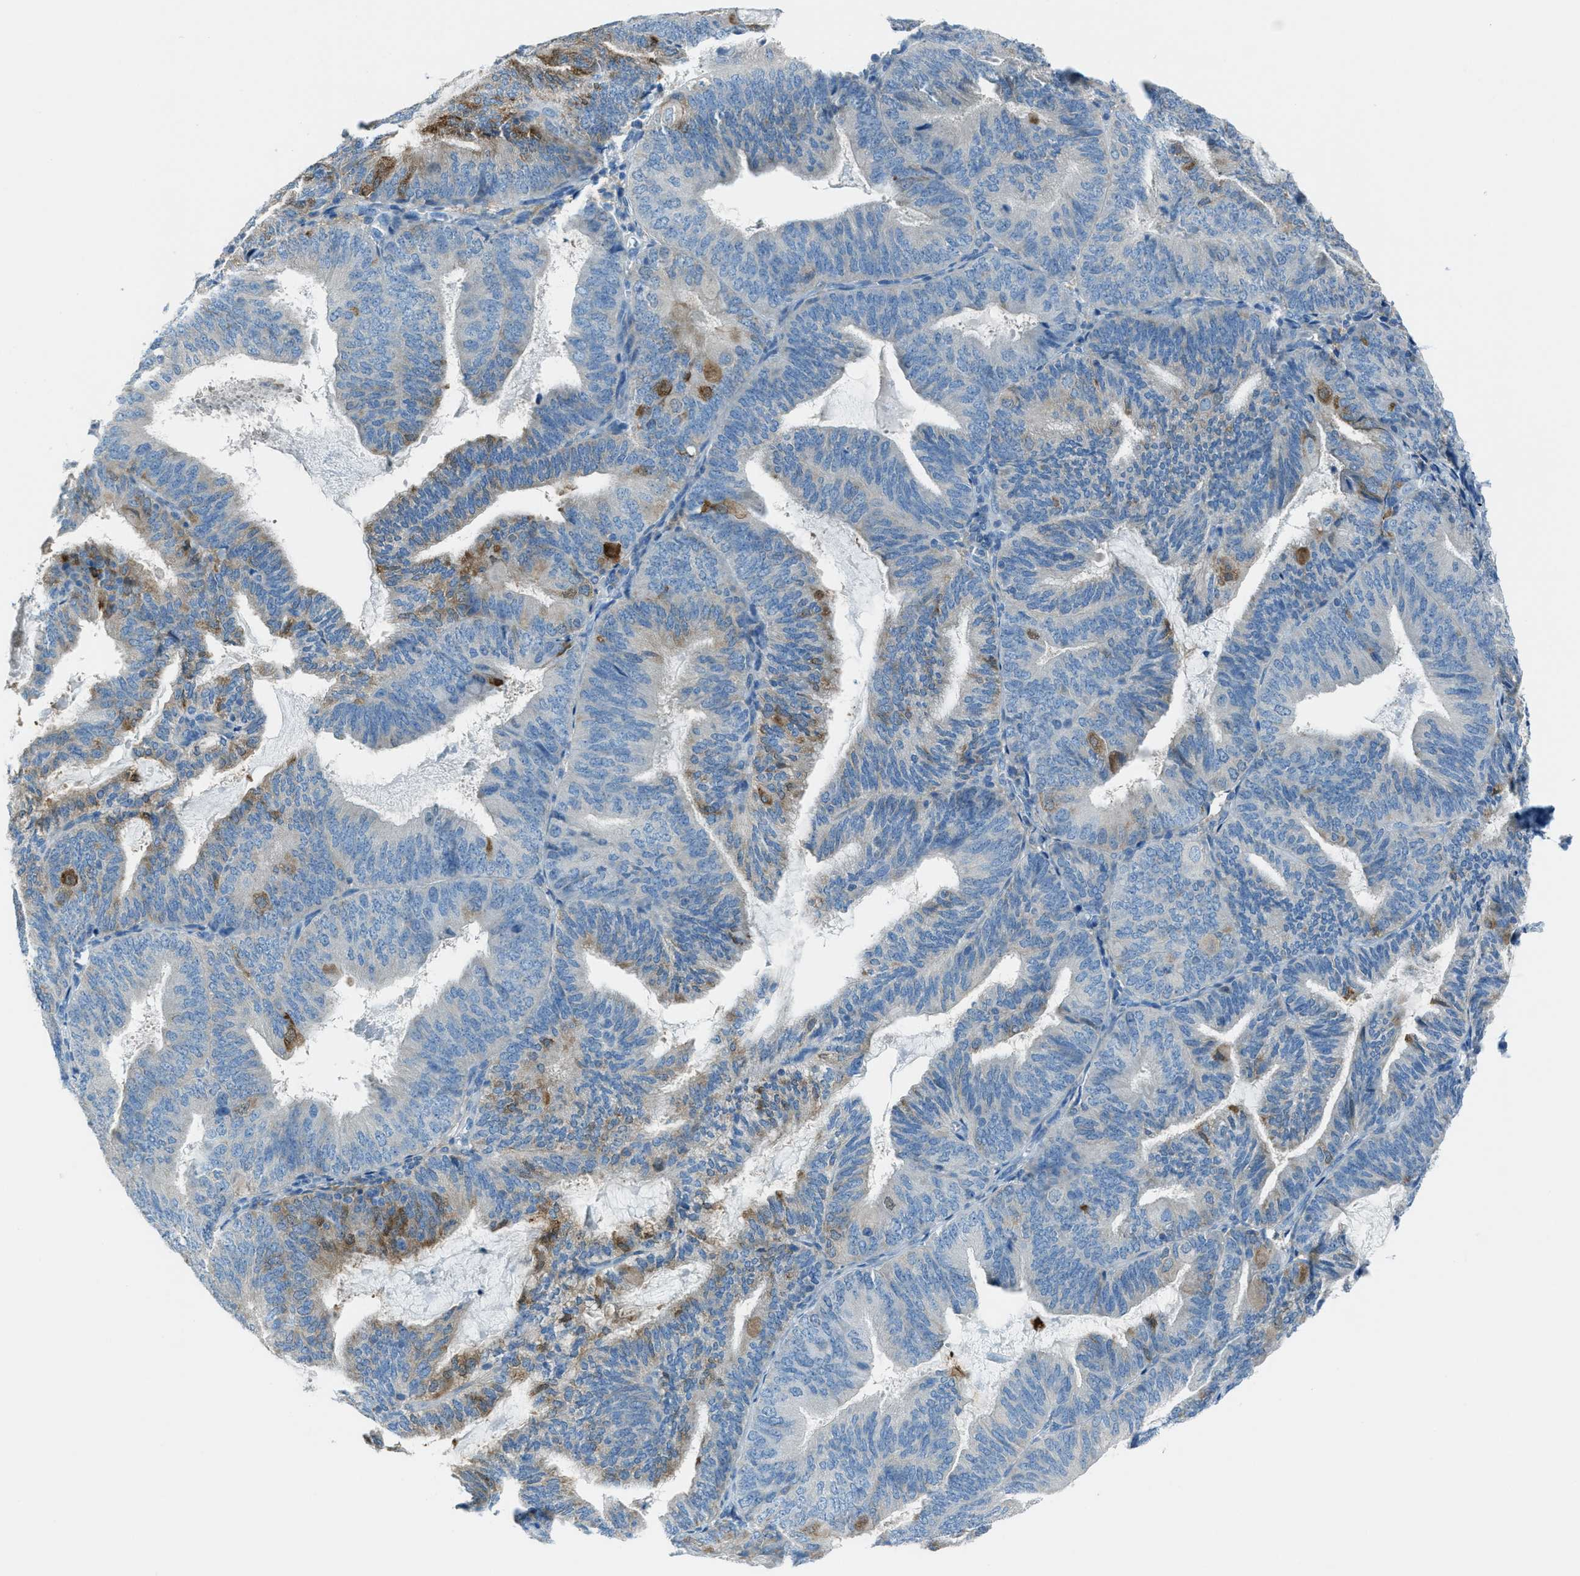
{"staining": {"intensity": "moderate", "quantity": "25%-75%", "location": "cytoplasmic/membranous"}, "tissue": "endometrial cancer", "cell_type": "Tumor cells", "image_type": "cancer", "snomed": [{"axis": "morphology", "description": "Adenocarcinoma, NOS"}, {"axis": "topography", "description": "Endometrium"}], "caption": "IHC of endometrial adenocarcinoma exhibits medium levels of moderate cytoplasmic/membranous staining in about 25%-75% of tumor cells.", "gene": "MATCAP2", "patient": {"sex": "female", "age": 81}}